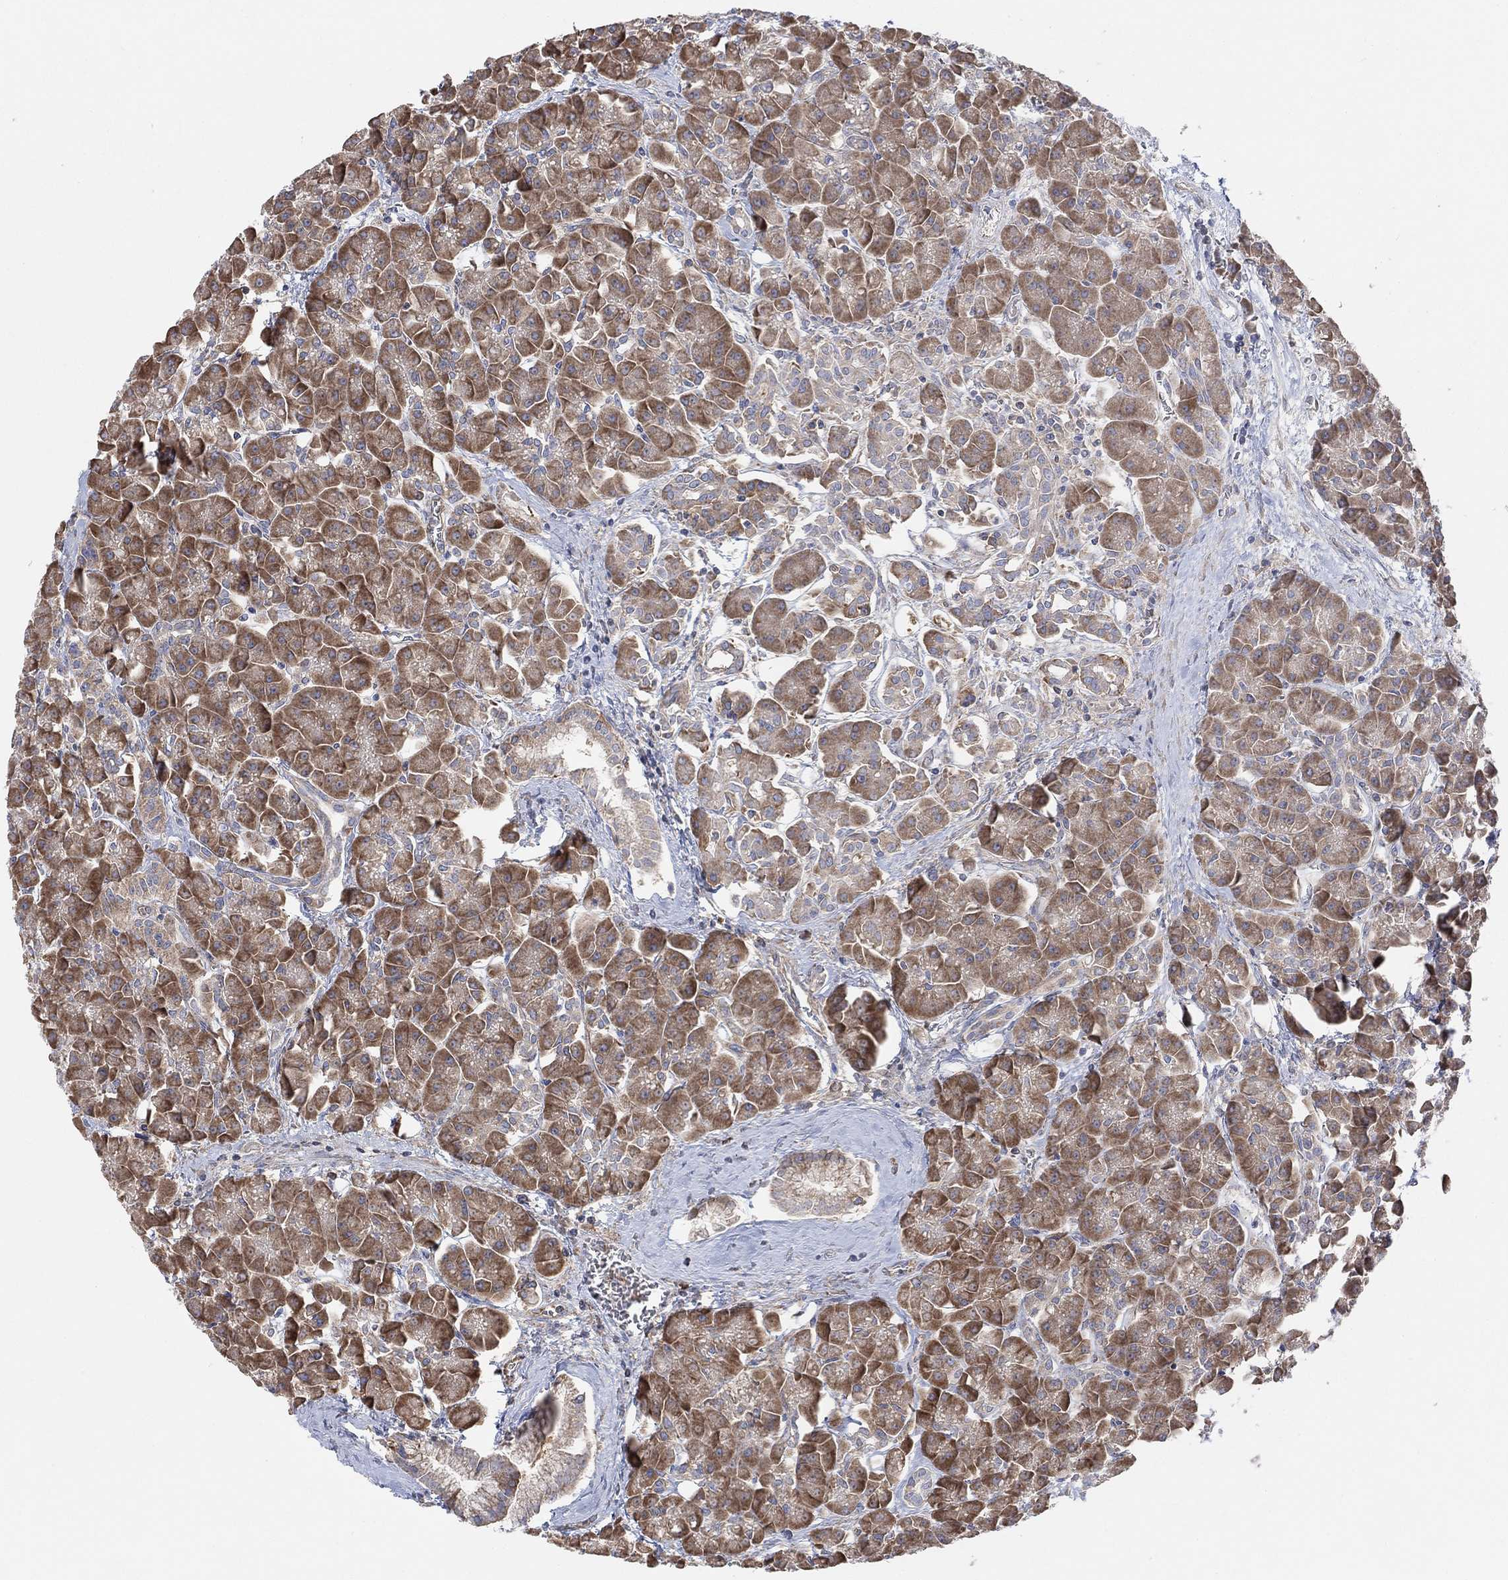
{"staining": {"intensity": "moderate", "quantity": ">75%", "location": "cytoplasmic/membranous"}, "tissue": "pancreas", "cell_type": "Exocrine glandular cells", "image_type": "normal", "snomed": [{"axis": "morphology", "description": "Normal tissue, NOS"}, {"axis": "topography", "description": "Pancreas"}], "caption": "Moderate cytoplasmic/membranous protein expression is identified in about >75% of exocrine glandular cells in pancreas. Using DAB (brown) and hematoxylin (blue) stains, captured at high magnification using brightfield microscopy.", "gene": "BLOC1S3", "patient": {"sex": "male", "age": 70}}